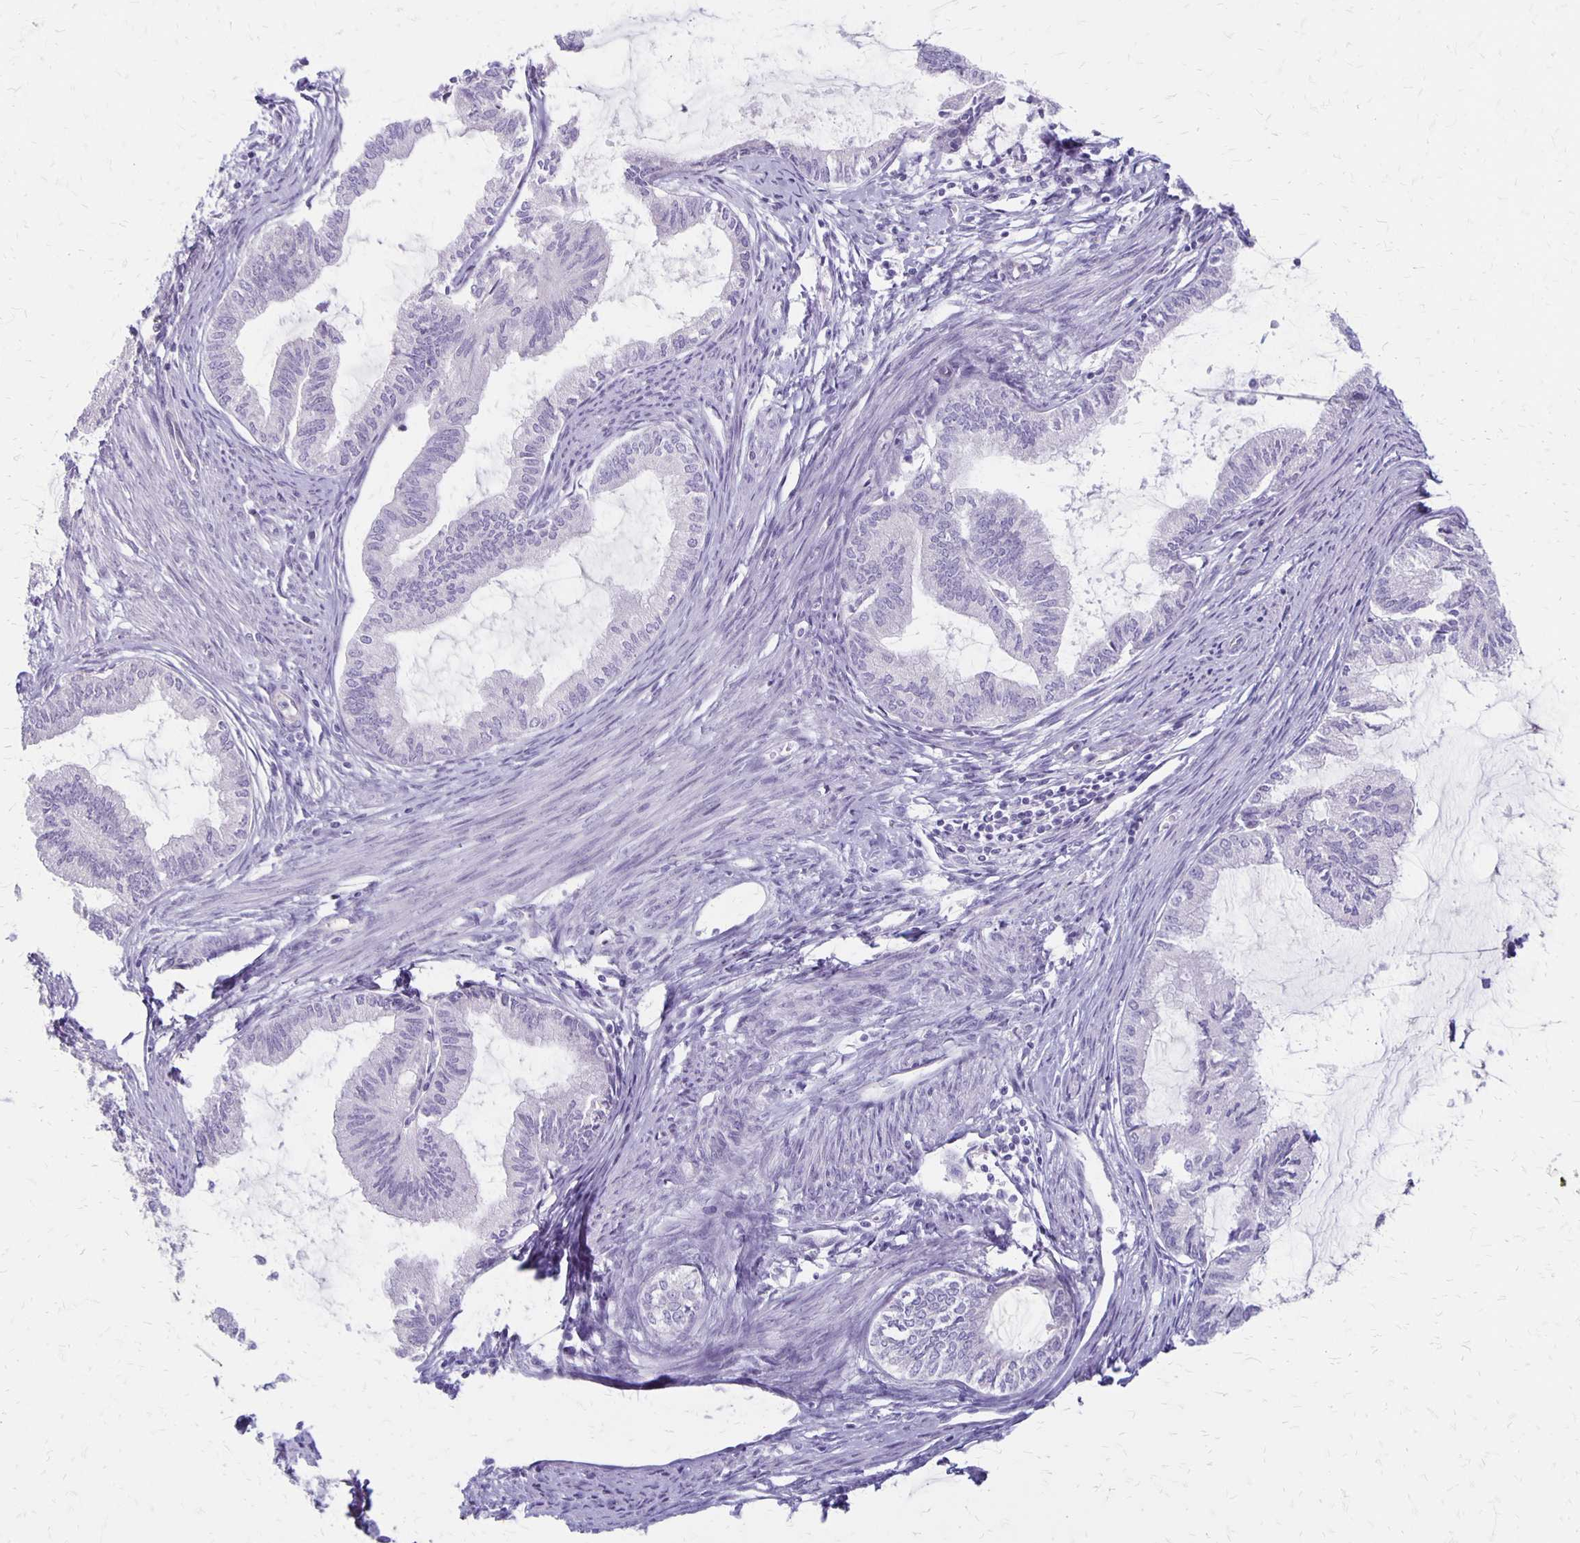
{"staining": {"intensity": "negative", "quantity": "none", "location": "none"}, "tissue": "endometrial cancer", "cell_type": "Tumor cells", "image_type": "cancer", "snomed": [{"axis": "morphology", "description": "Adenocarcinoma, NOS"}, {"axis": "topography", "description": "Endometrium"}], "caption": "Histopathology image shows no significant protein staining in tumor cells of endometrial adenocarcinoma.", "gene": "HOMER1", "patient": {"sex": "female", "age": 86}}